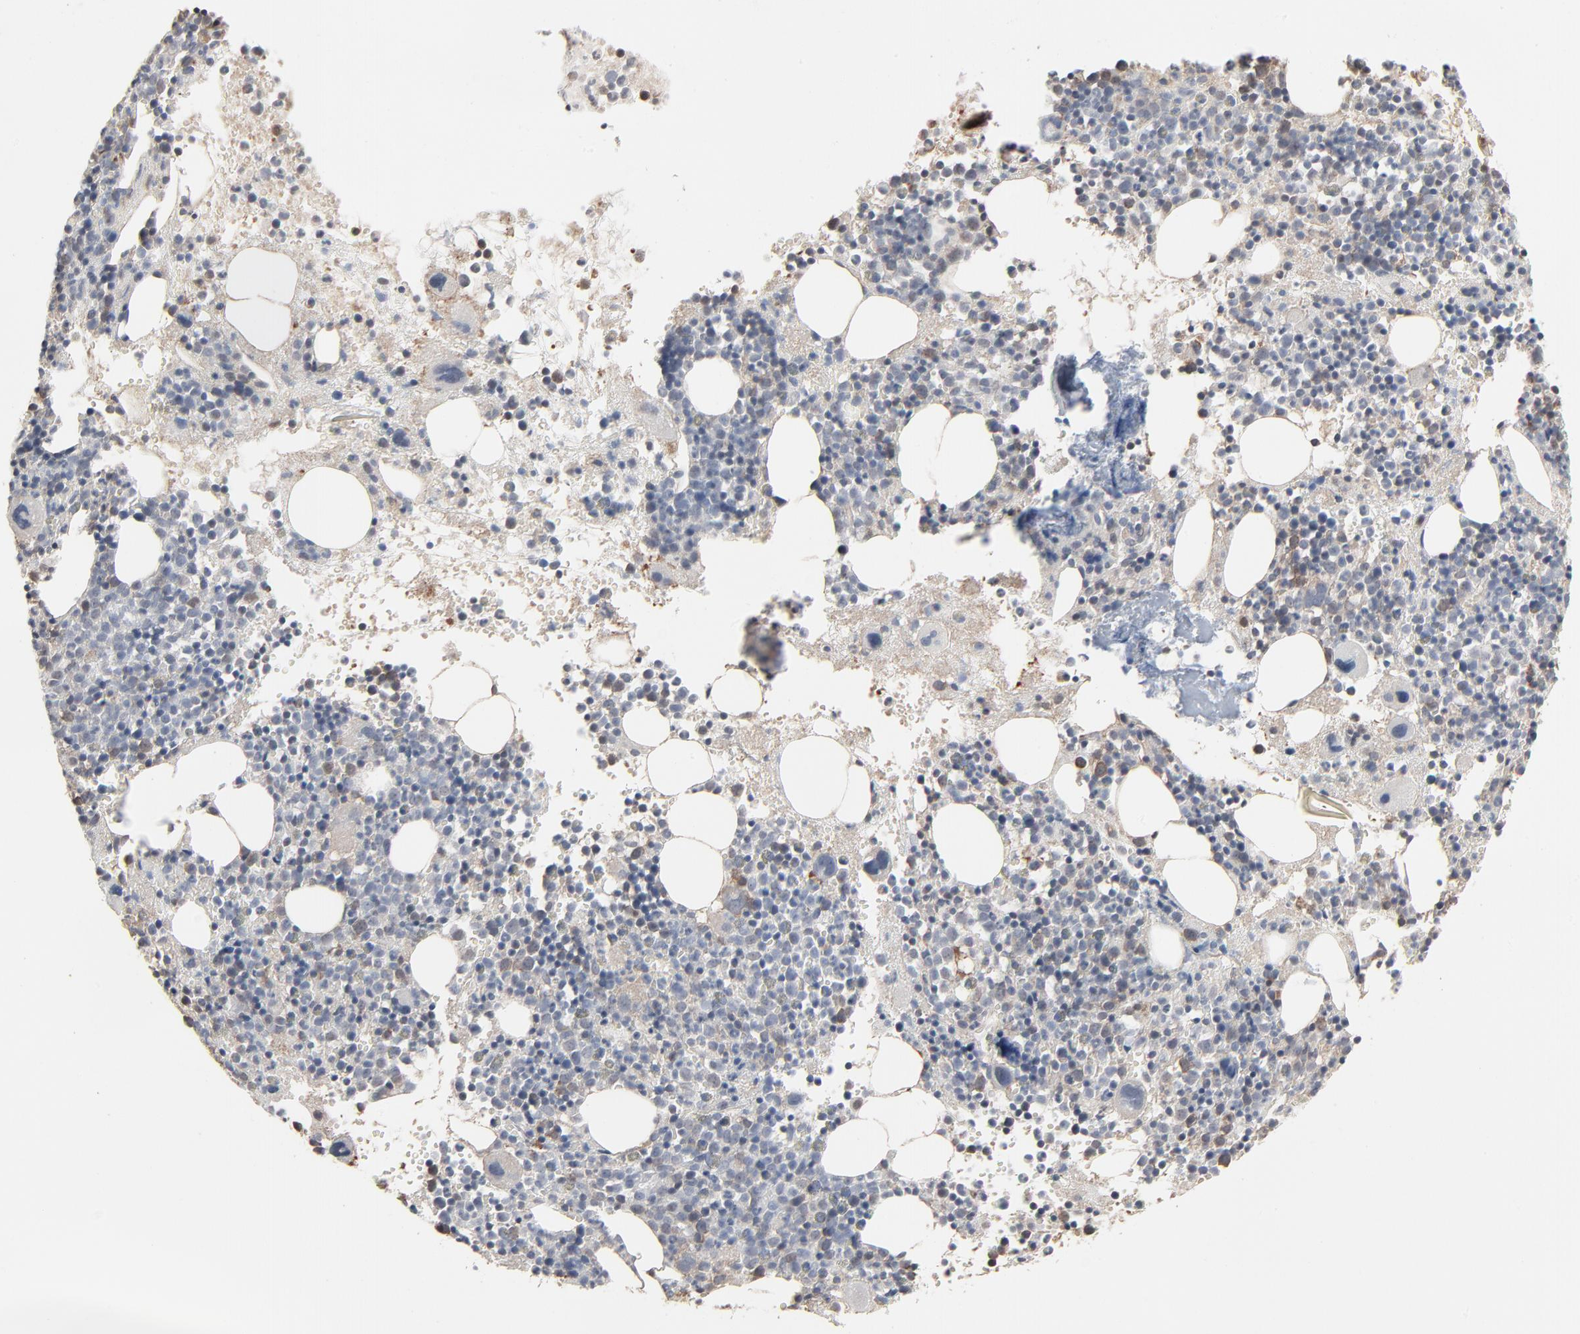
{"staining": {"intensity": "strong", "quantity": "25%-75%", "location": "cytoplasmic/membranous"}, "tissue": "bone marrow", "cell_type": "Hematopoietic cells", "image_type": "normal", "snomed": [{"axis": "morphology", "description": "Normal tissue, NOS"}, {"axis": "topography", "description": "Bone marrow"}], "caption": "An image of bone marrow stained for a protein demonstrates strong cytoplasmic/membranous brown staining in hematopoietic cells. (DAB IHC with brightfield microscopy, high magnification).", "gene": "CCT5", "patient": {"sex": "male", "age": 34}}